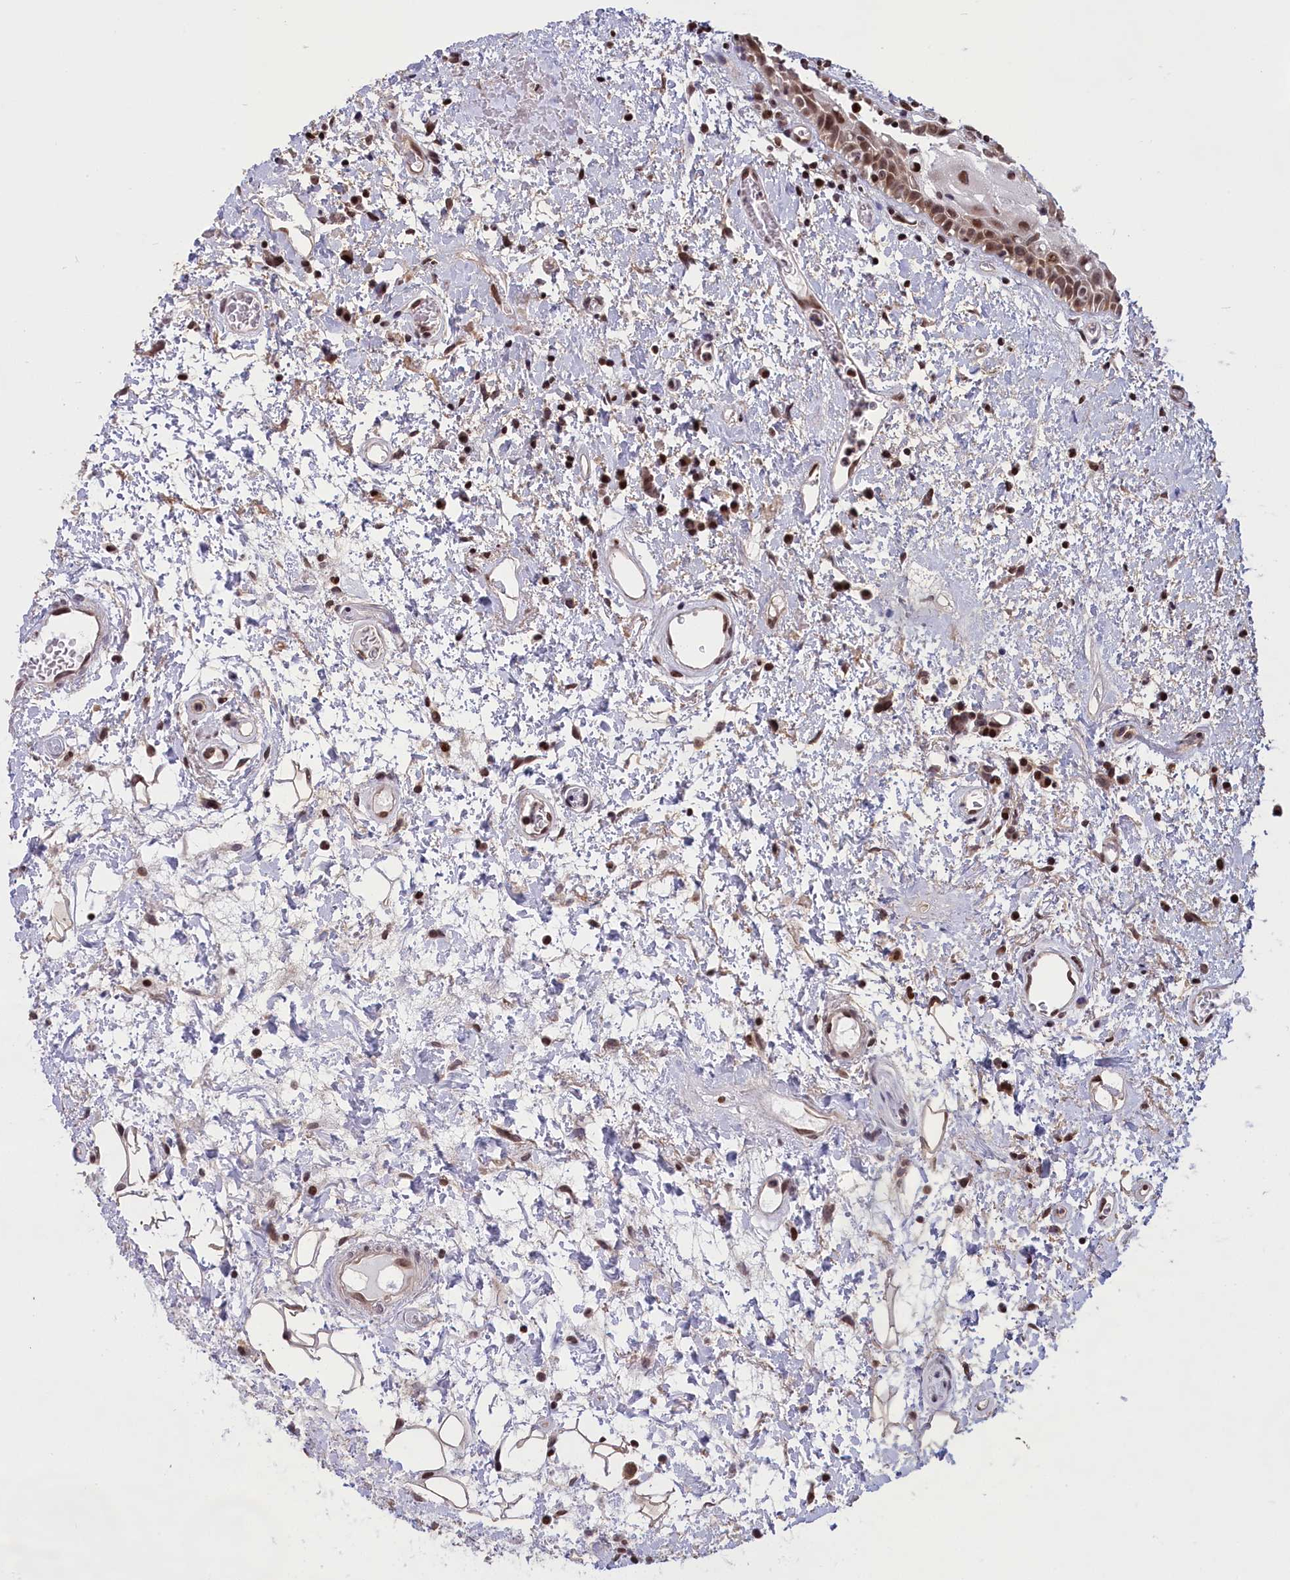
{"staining": {"intensity": "moderate", "quantity": ">75%", "location": "nuclear"}, "tissue": "oral mucosa", "cell_type": "Squamous epithelial cells", "image_type": "normal", "snomed": [{"axis": "morphology", "description": "Normal tissue, NOS"}, {"axis": "topography", "description": "Oral tissue"}], "caption": "The immunohistochemical stain highlights moderate nuclear staining in squamous epithelial cells of unremarkable oral mucosa.", "gene": "RELB", "patient": {"sex": "female", "age": 76}}